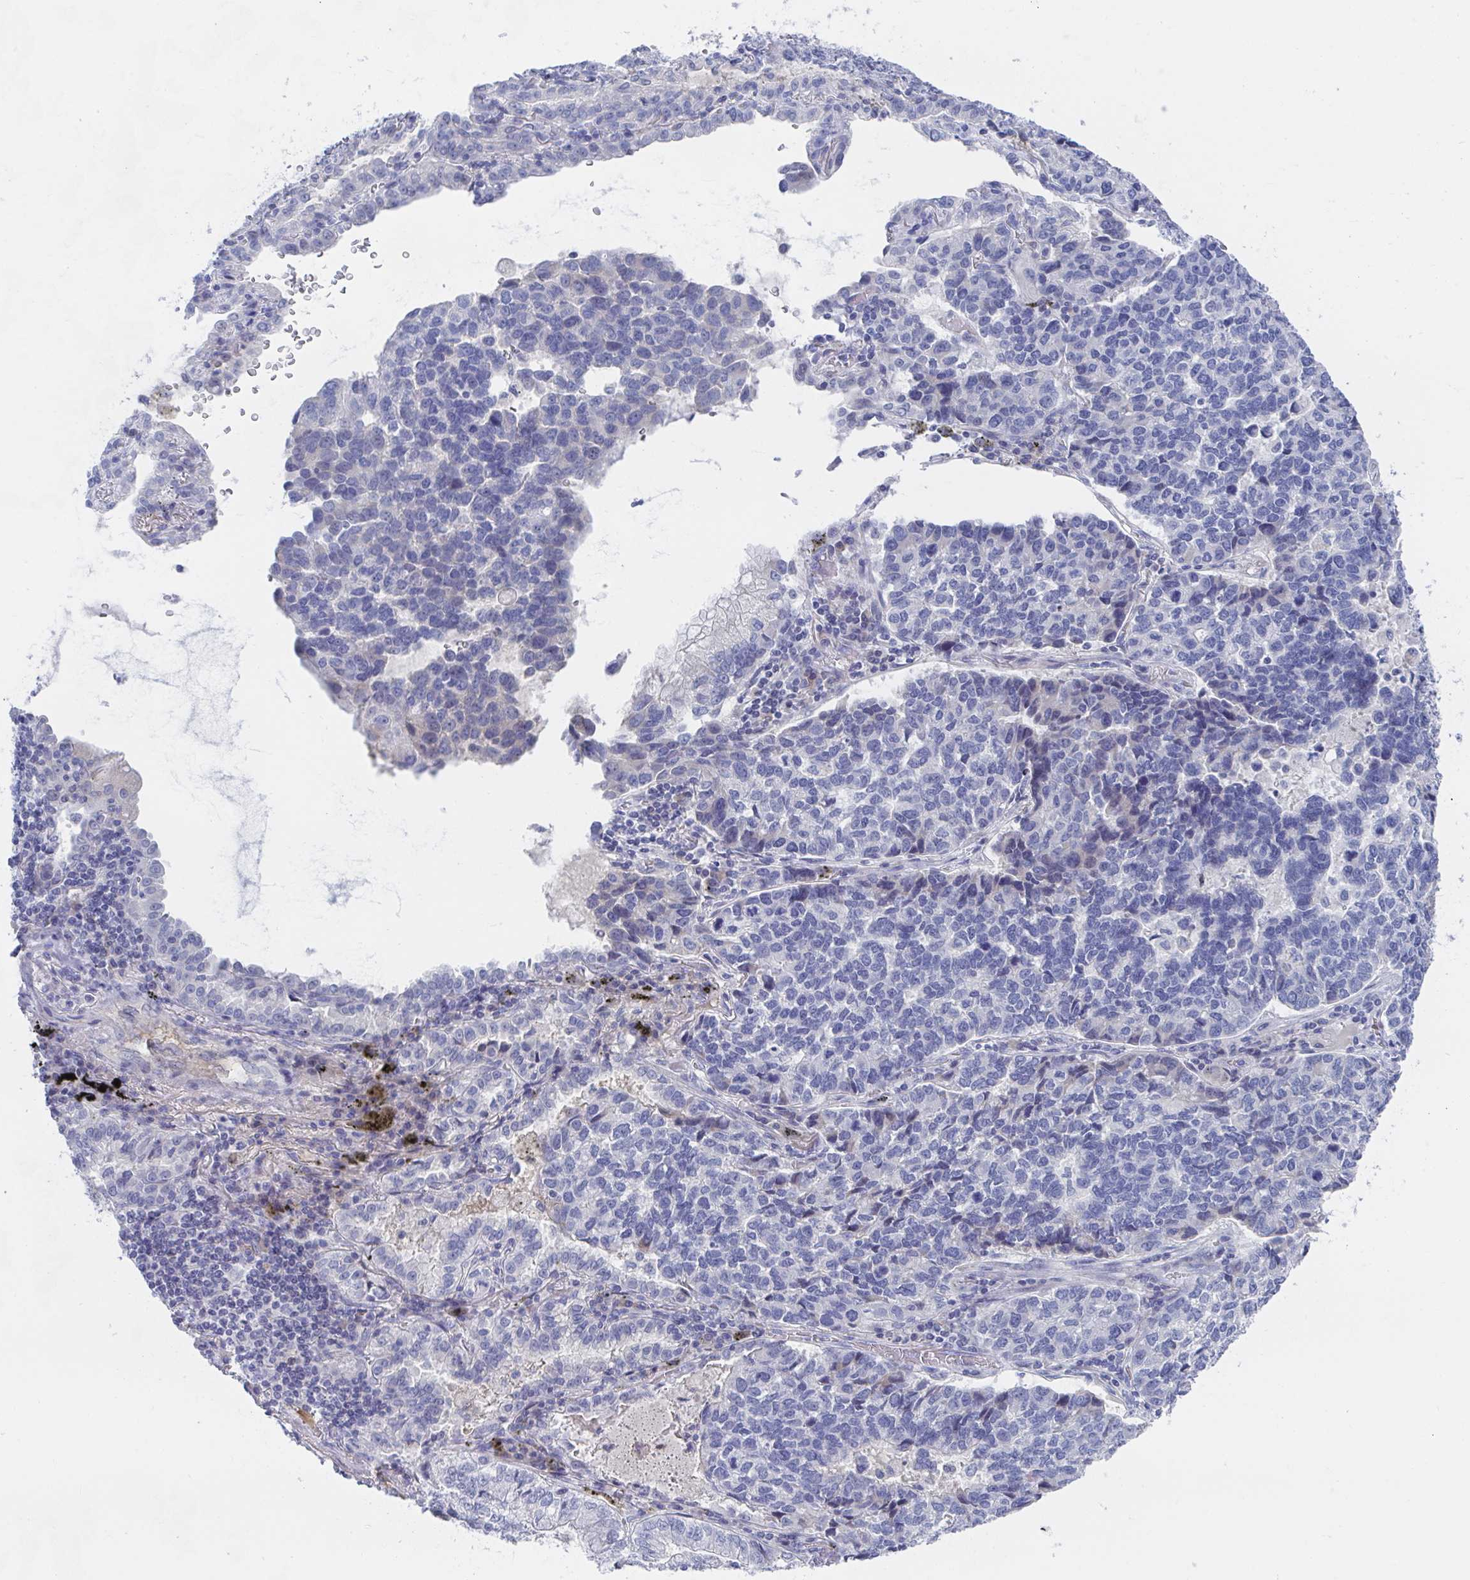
{"staining": {"intensity": "negative", "quantity": "none", "location": "none"}, "tissue": "lung cancer", "cell_type": "Tumor cells", "image_type": "cancer", "snomed": [{"axis": "morphology", "description": "Adenocarcinoma, NOS"}, {"axis": "topography", "description": "Lymph node"}, {"axis": "topography", "description": "Lung"}], "caption": "This is a image of immunohistochemistry staining of lung cancer (adenocarcinoma), which shows no positivity in tumor cells.", "gene": "TNFAIP6", "patient": {"sex": "male", "age": 66}}